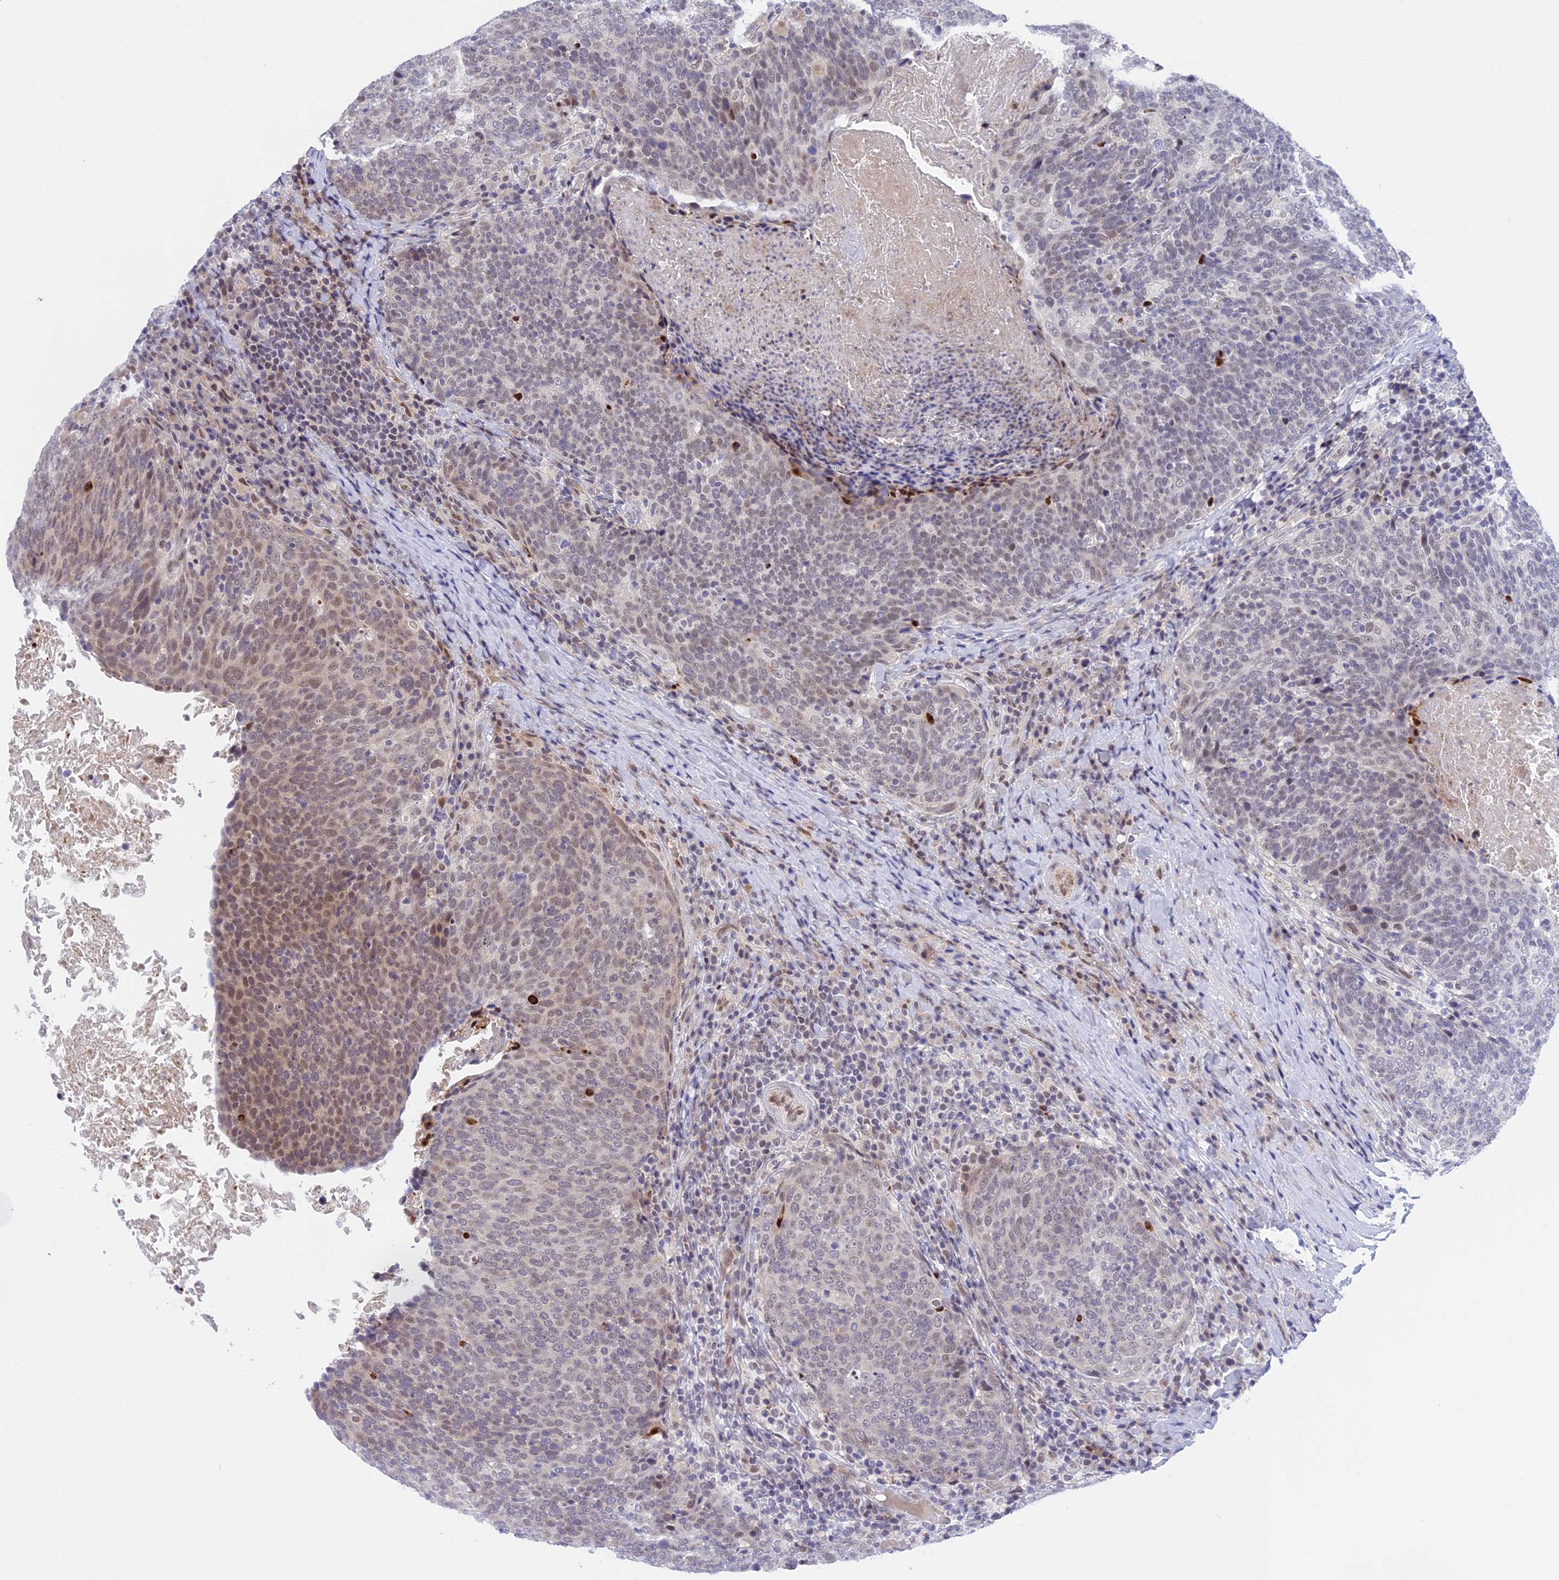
{"staining": {"intensity": "moderate", "quantity": "<25%", "location": "nuclear"}, "tissue": "head and neck cancer", "cell_type": "Tumor cells", "image_type": "cancer", "snomed": [{"axis": "morphology", "description": "Squamous cell carcinoma, NOS"}, {"axis": "morphology", "description": "Squamous cell carcinoma, metastatic, NOS"}, {"axis": "topography", "description": "Lymph node"}, {"axis": "topography", "description": "Head-Neck"}], "caption": "DAB (3,3'-diaminobenzidine) immunohistochemical staining of head and neck cancer (squamous cell carcinoma) shows moderate nuclear protein expression in approximately <25% of tumor cells.", "gene": "POLR2C", "patient": {"sex": "male", "age": 62}}